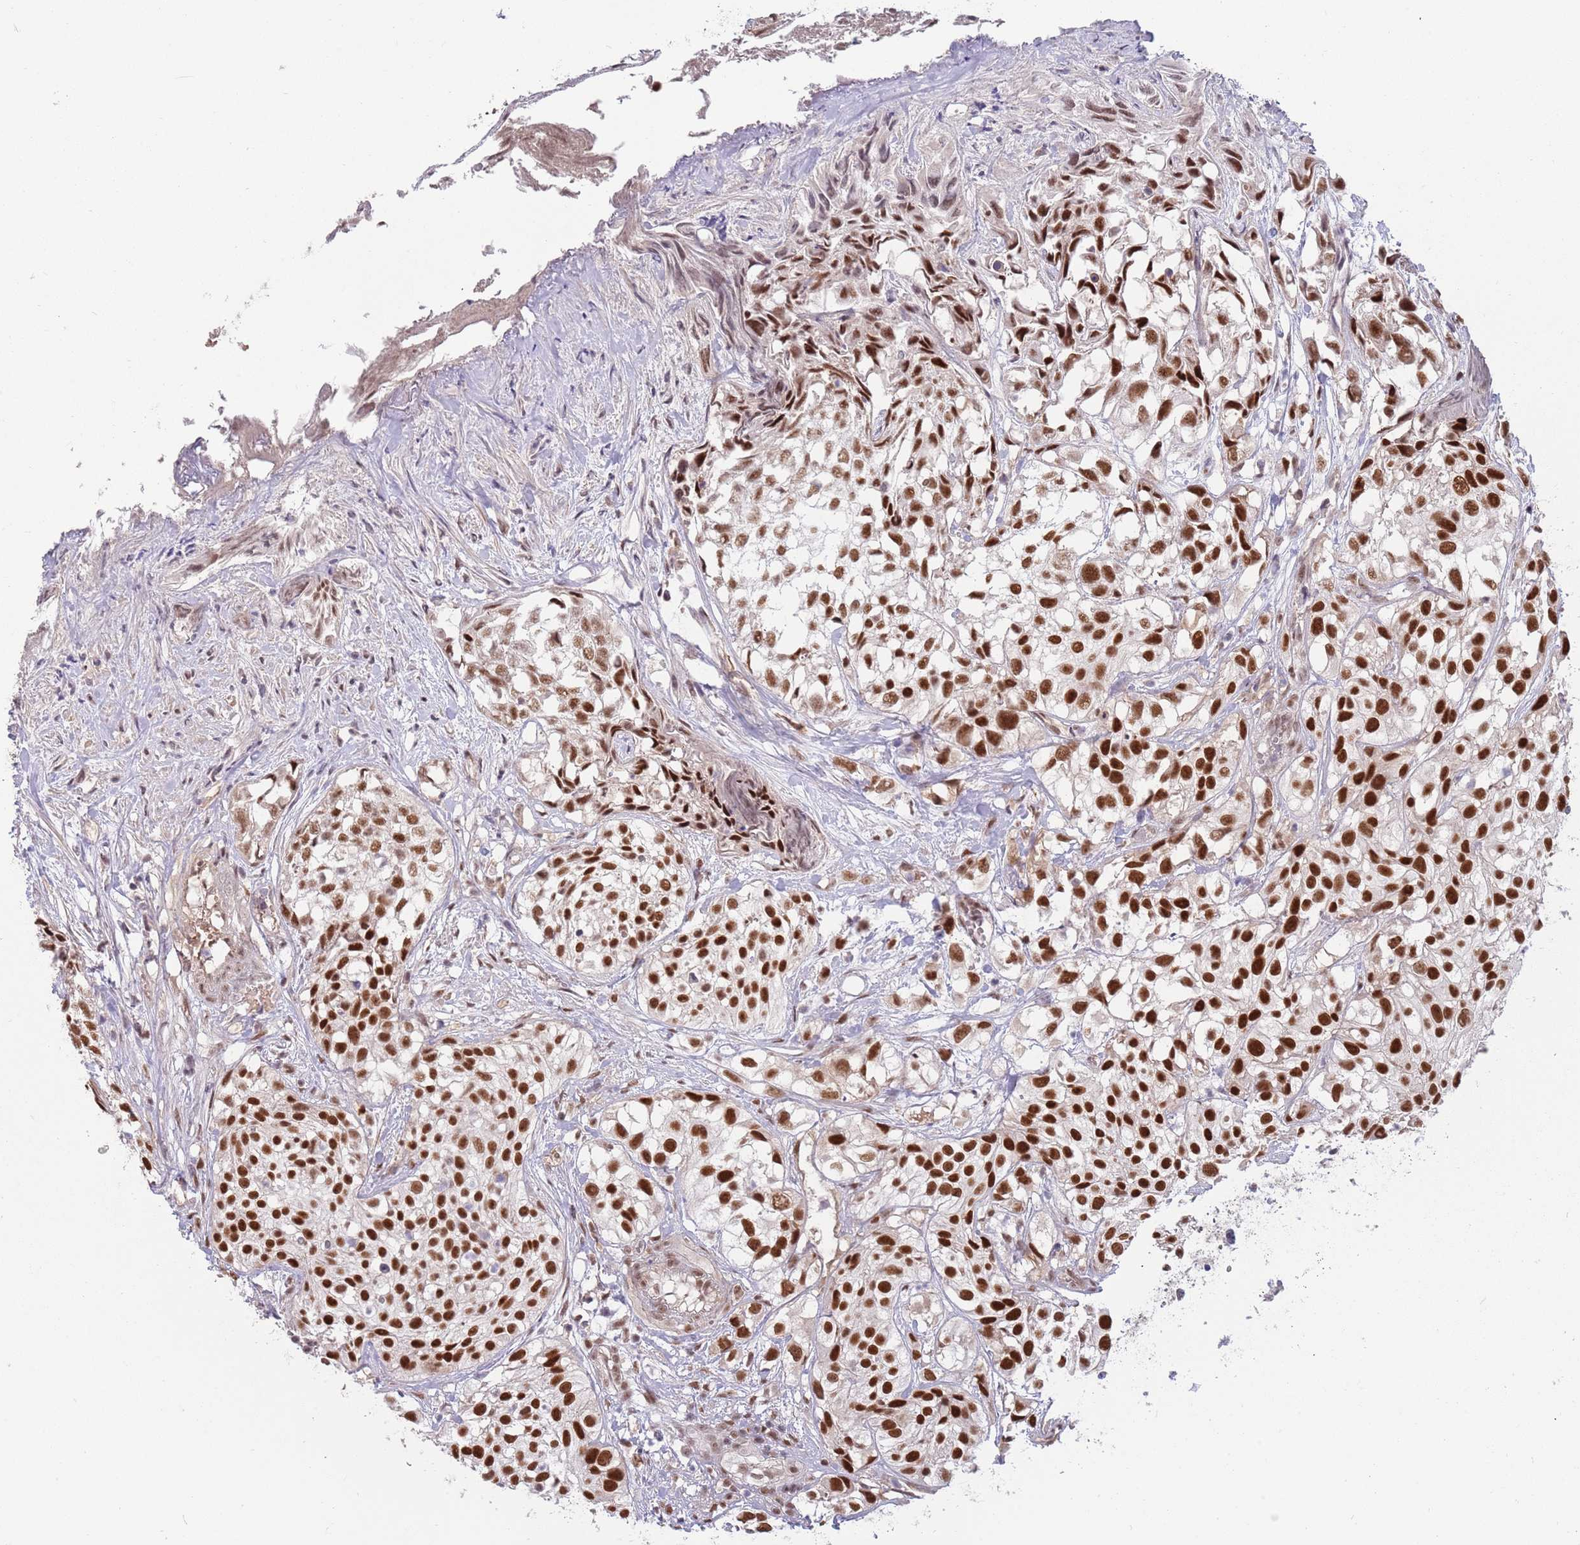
{"staining": {"intensity": "strong", "quantity": ">75%", "location": "nuclear"}, "tissue": "urothelial cancer", "cell_type": "Tumor cells", "image_type": "cancer", "snomed": [{"axis": "morphology", "description": "Urothelial carcinoma, High grade"}, {"axis": "topography", "description": "Urinary bladder"}], "caption": "A micrograph showing strong nuclear positivity in approximately >75% of tumor cells in urothelial carcinoma (high-grade), as visualized by brown immunohistochemical staining.", "gene": "ZBTB7A", "patient": {"sex": "male", "age": 56}}